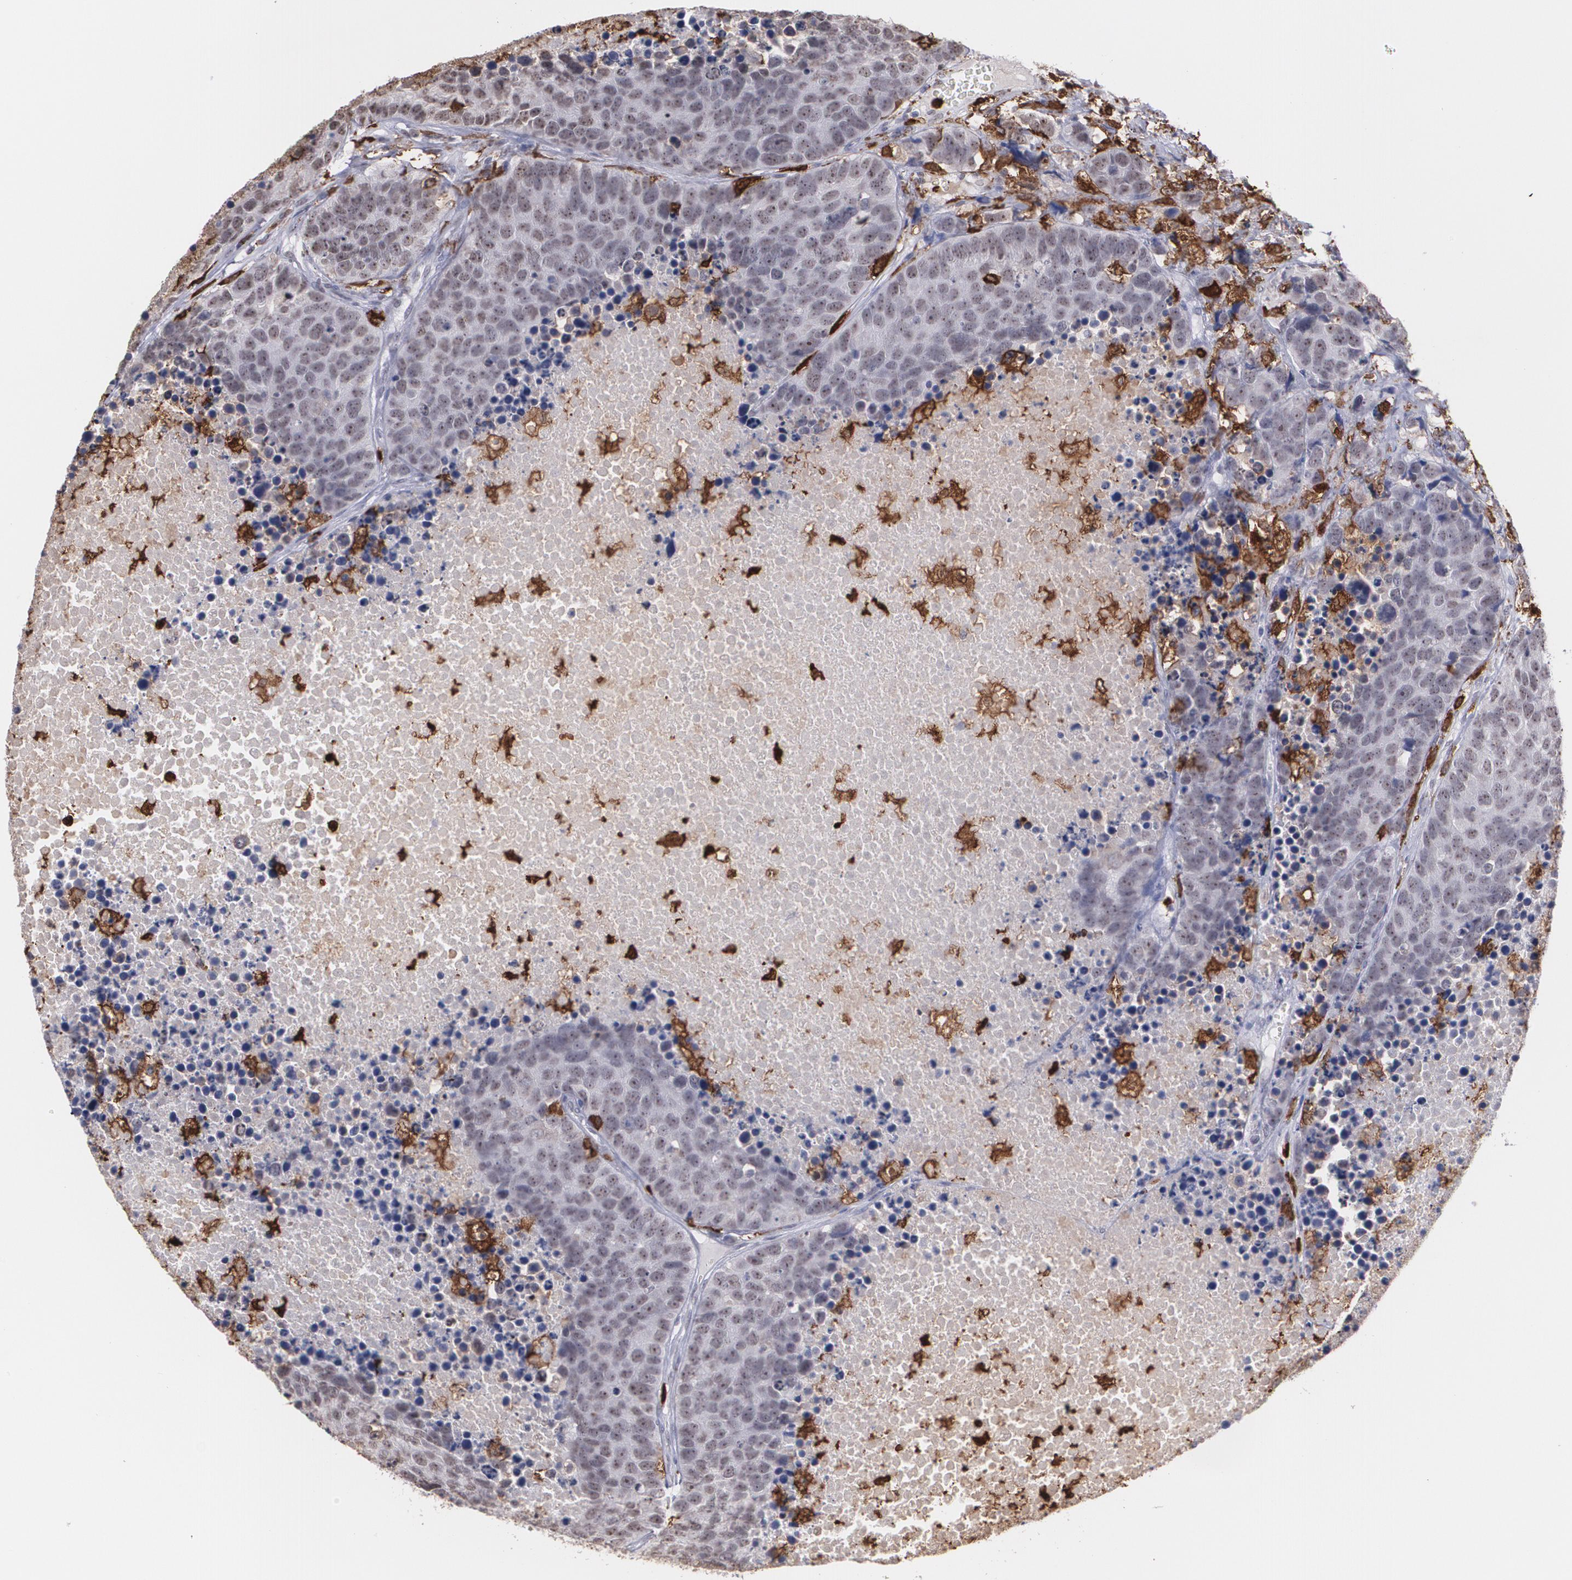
{"staining": {"intensity": "negative", "quantity": "none", "location": "none"}, "tissue": "carcinoid", "cell_type": "Tumor cells", "image_type": "cancer", "snomed": [{"axis": "morphology", "description": "Carcinoid, malignant, NOS"}, {"axis": "topography", "description": "Lung"}], "caption": "DAB (3,3'-diaminobenzidine) immunohistochemical staining of carcinoid (malignant) displays no significant expression in tumor cells. (DAB (3,3'-diaminobenzidine) immunohistochemistry (IHC) visualized using brightfield microscopy, high magnification).", "gene": "NCF2", "patient": {"sex": "male", "age": 60}}